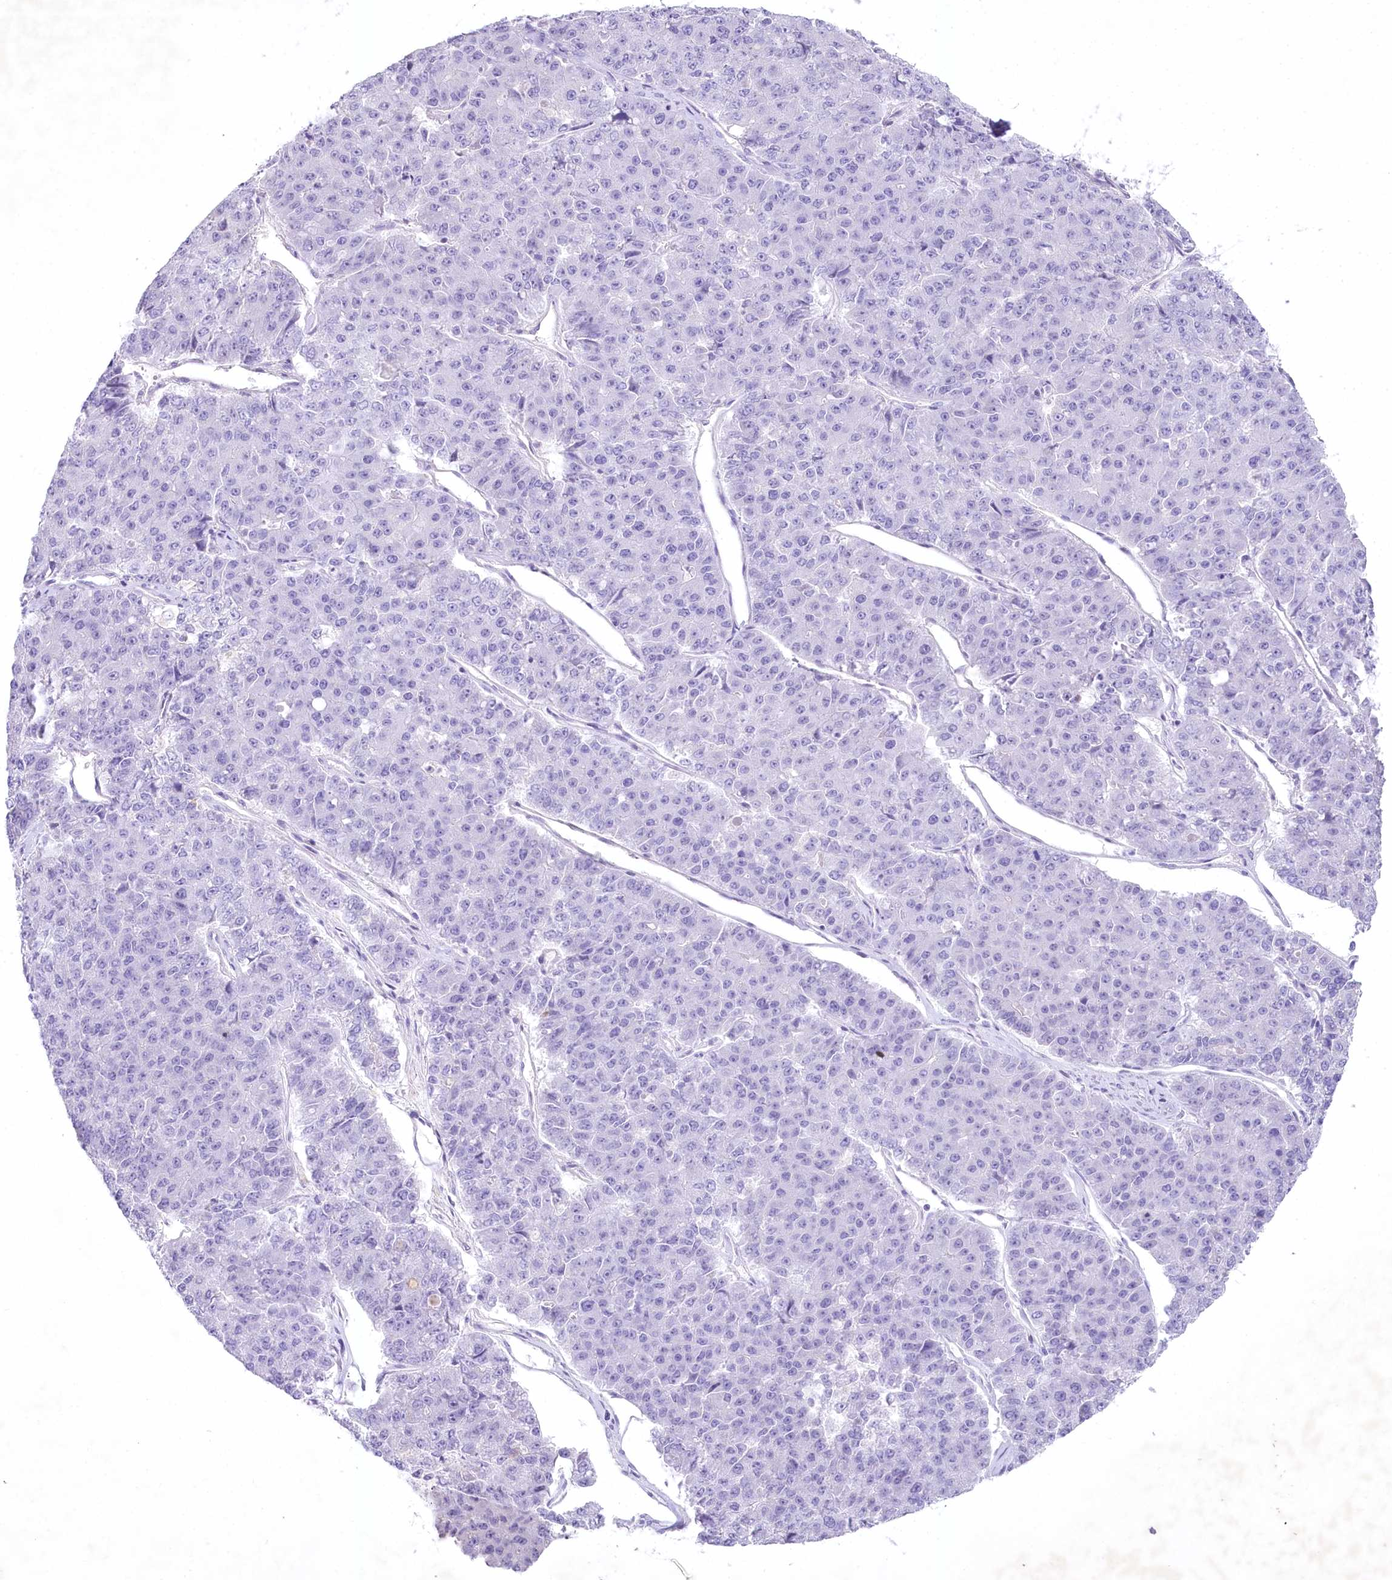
{"staining": {"intensity": "negative", "quantity": "none", "location": "none"}, "tissue": "pancreatic cancer", "cell_type": "Tumor cells", "image_type": "cancer", "snomed": [{"axis": "morphology", "description": "Adenocarcinoma, NOS"}, {"axis": "topography", "description": "Pancreas"}], "caption": "IHC image of neoplastic tissue: pancreatic cancer (adenocarcinoma) stained with DAB (3,3'-diaminobenzidine) reveals no significant protein staining in tumor cells.", "gene": "MYOZ1", "patient": {"sex": "male", "age": 50}}